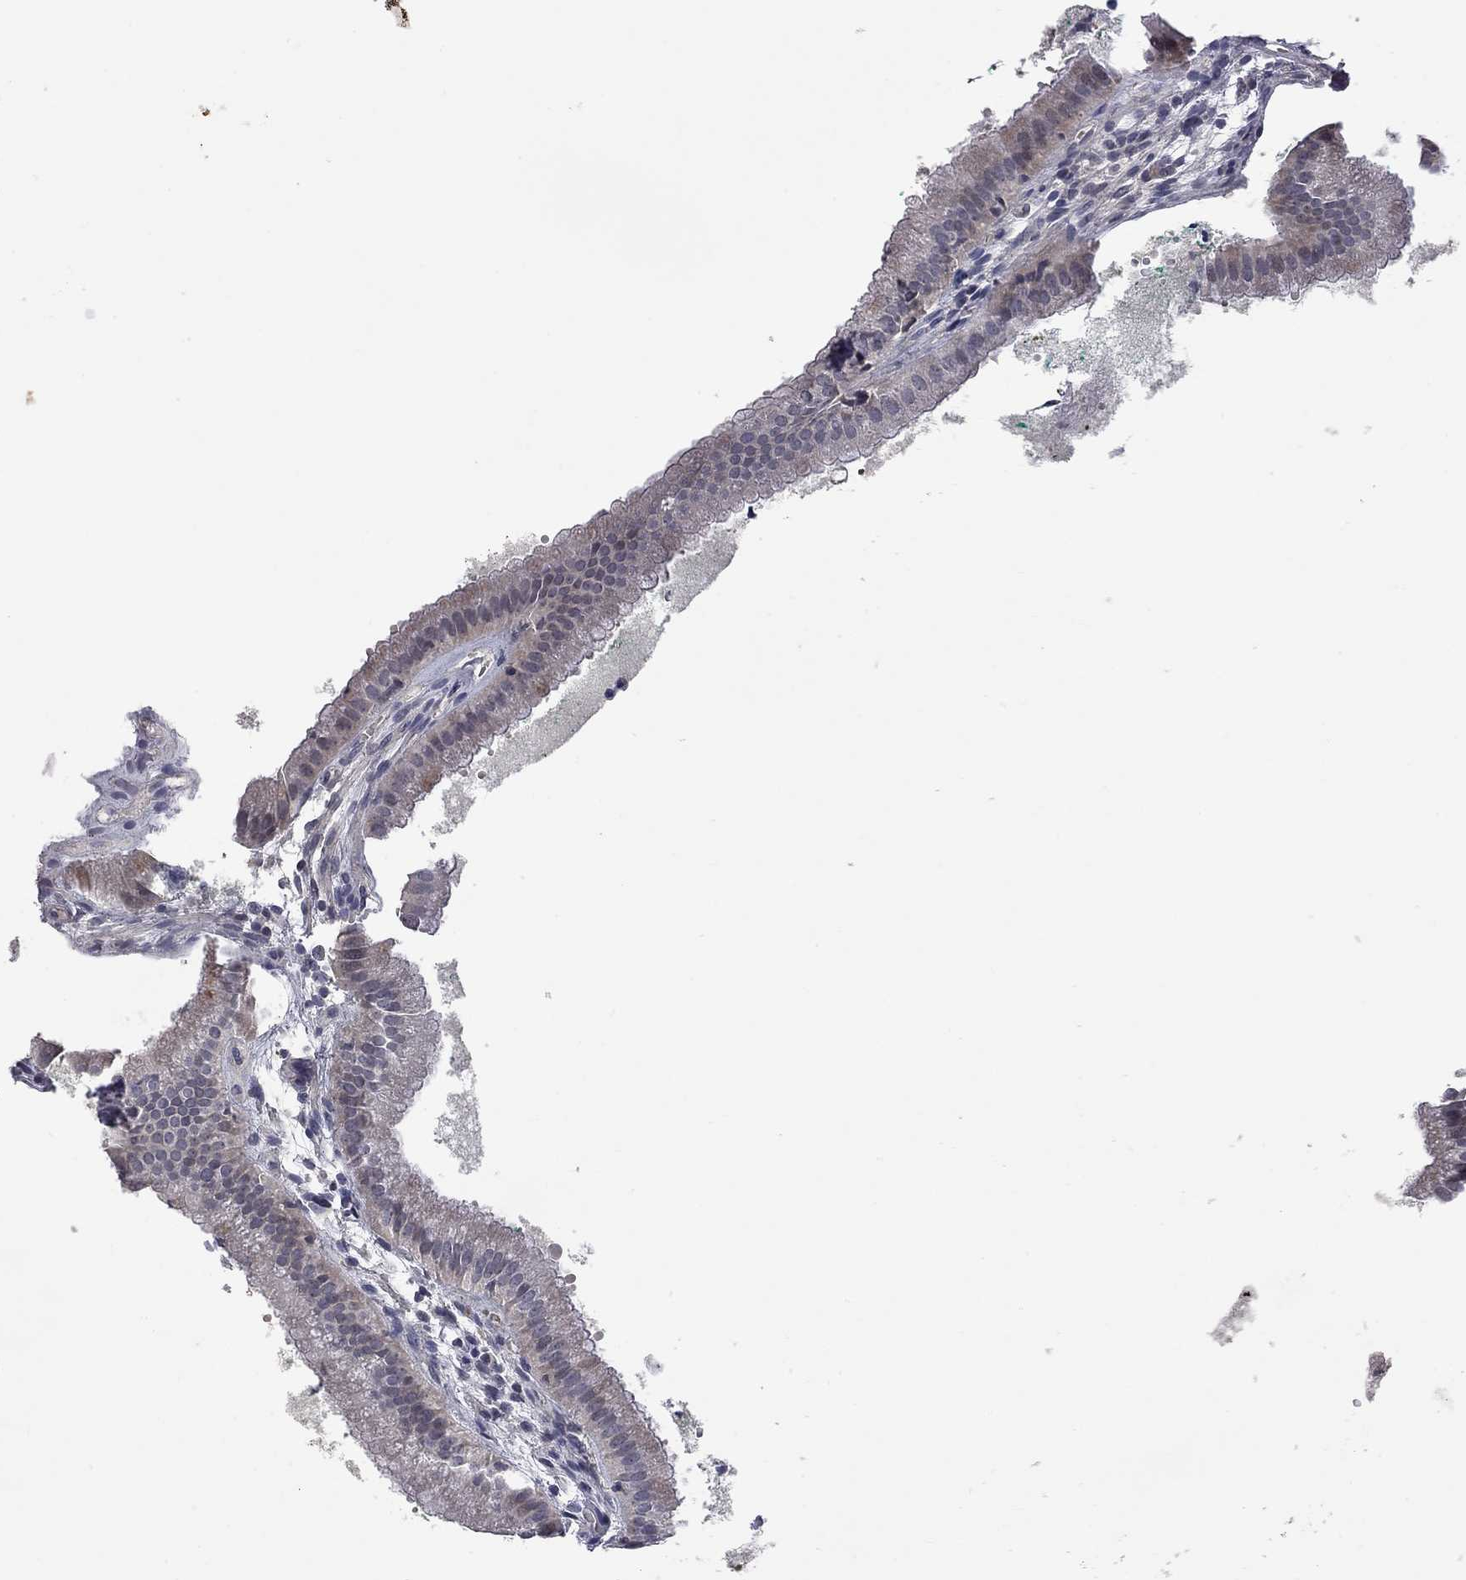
{"staining": {"intensity": "weak", "quantity": "<25%", "location": "cytoplasmic/membranous"}, "tissue": "gallbladder", "cell_type": "Glandular cells", "image_type": "normal", "snomed": [{"axis": "morphology", "description": "Normal tissue, NOS"}, {"axis": "topography", "description": "Gallbladder"}], "caption": "The micrograph reveals no staining of glandular cells in benign gallbladder.", "gene": "FABP12", "patient": {"sex": "male", "age": 67}}